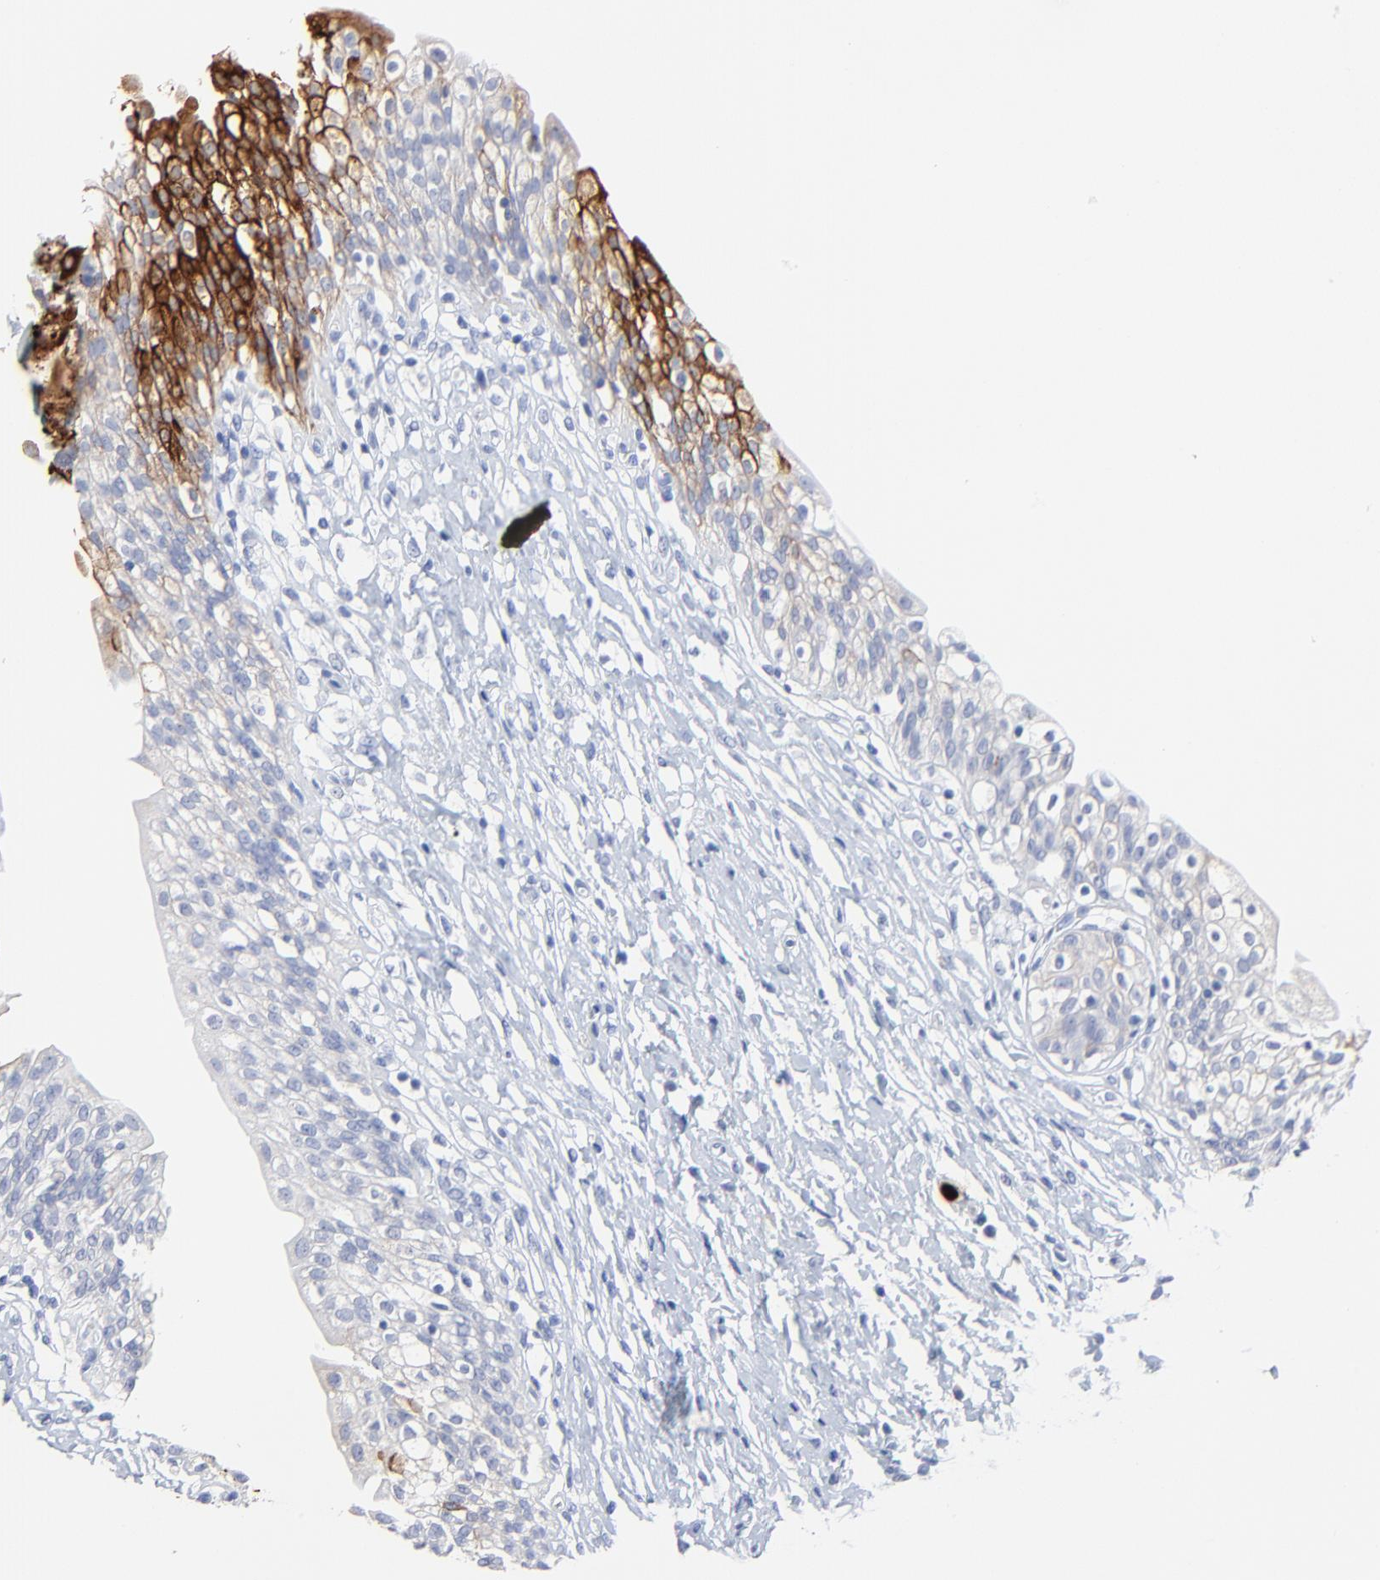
{"staining": {"intensity": "strong", "quantity": "<25%", "location": "cytoplasmic/membranous"}, "tissue": "urinary bladder", "cell_type": "Urothelial cells", "image_type": "normal", "snomed": [{"axis": "morphology", "description": "Normal tissue, NOS"}, {"axis": "topography", "description": "Urinary bladder"}], "caption": "An immunohistochemistry histopathology image of benign tissue is shown. Protein staining in brown labels strong cytoplasmic/membranous positivity in urinary bladder within urothelial cells. The staining is performed using DAB (3,3'-diaminobenzidine) brown chromogen to label protein expression. The nuclei are counter-stained blue using hematoxylin.", "gene": "LCN2", "patient": {"sex": "female", "age": 80}}